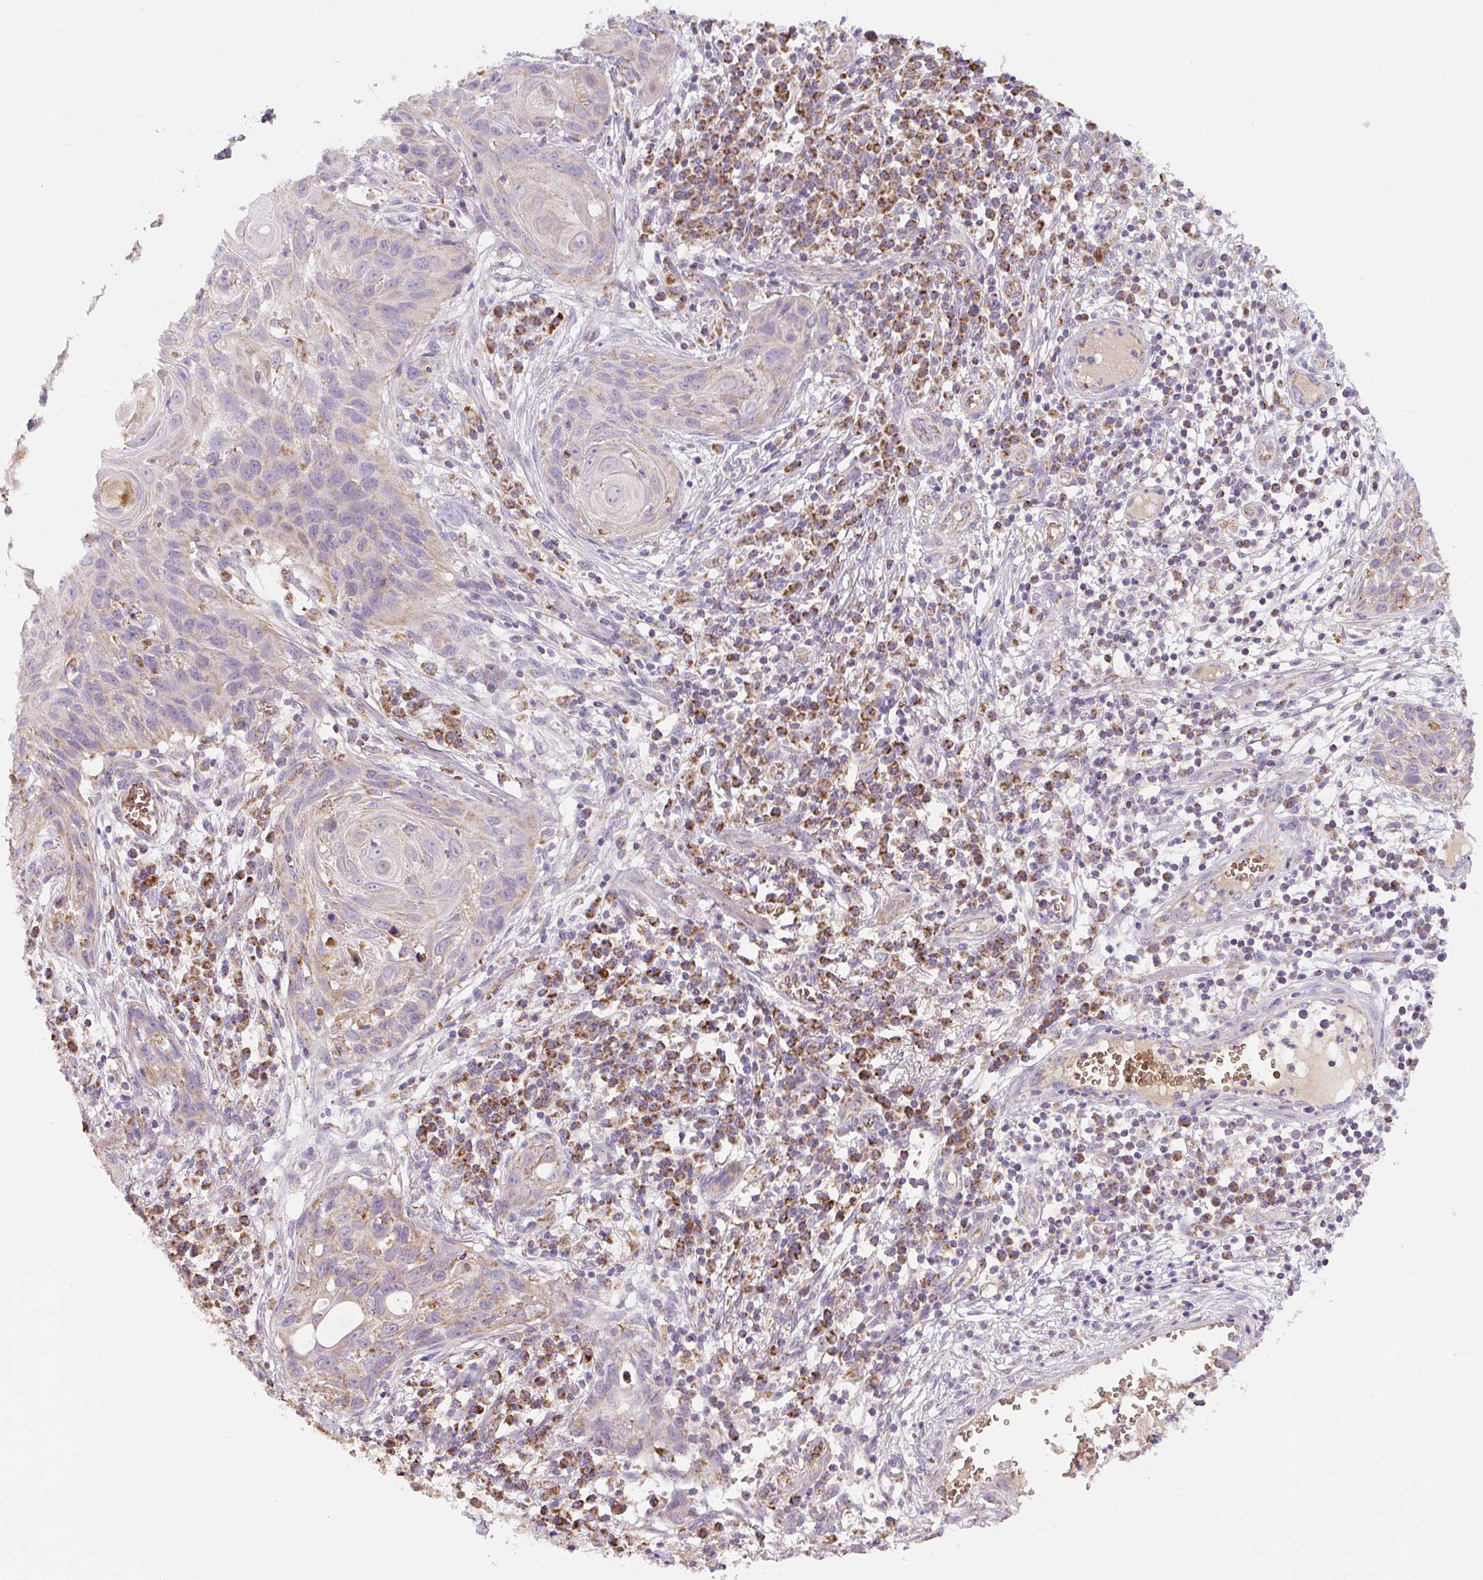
{"staining": {"intensity": "moderate", "quantity": "<25%", "location": "cytoplasmic/membranous"}, "tissue": "skin cancer", "cell_type": "Tumor cells", "image_type": "cancer", "snomed": [{"axis": "morphology", "description": "Squamous cell carcinoma, NOS"}, {"axis": "topography", "description": "Skin"}, {"axis": "topography", "description": "Vulva"}], "caption": "Brown immunohistochemical staining in skin cancer (squamous cell carcinoma) demonstrates moderate cytoplasmic/membranous staining in approximately <25% of tumor cells.", "gene": "MT-CO2", "patient": {"sex": "female", "age": 83}}